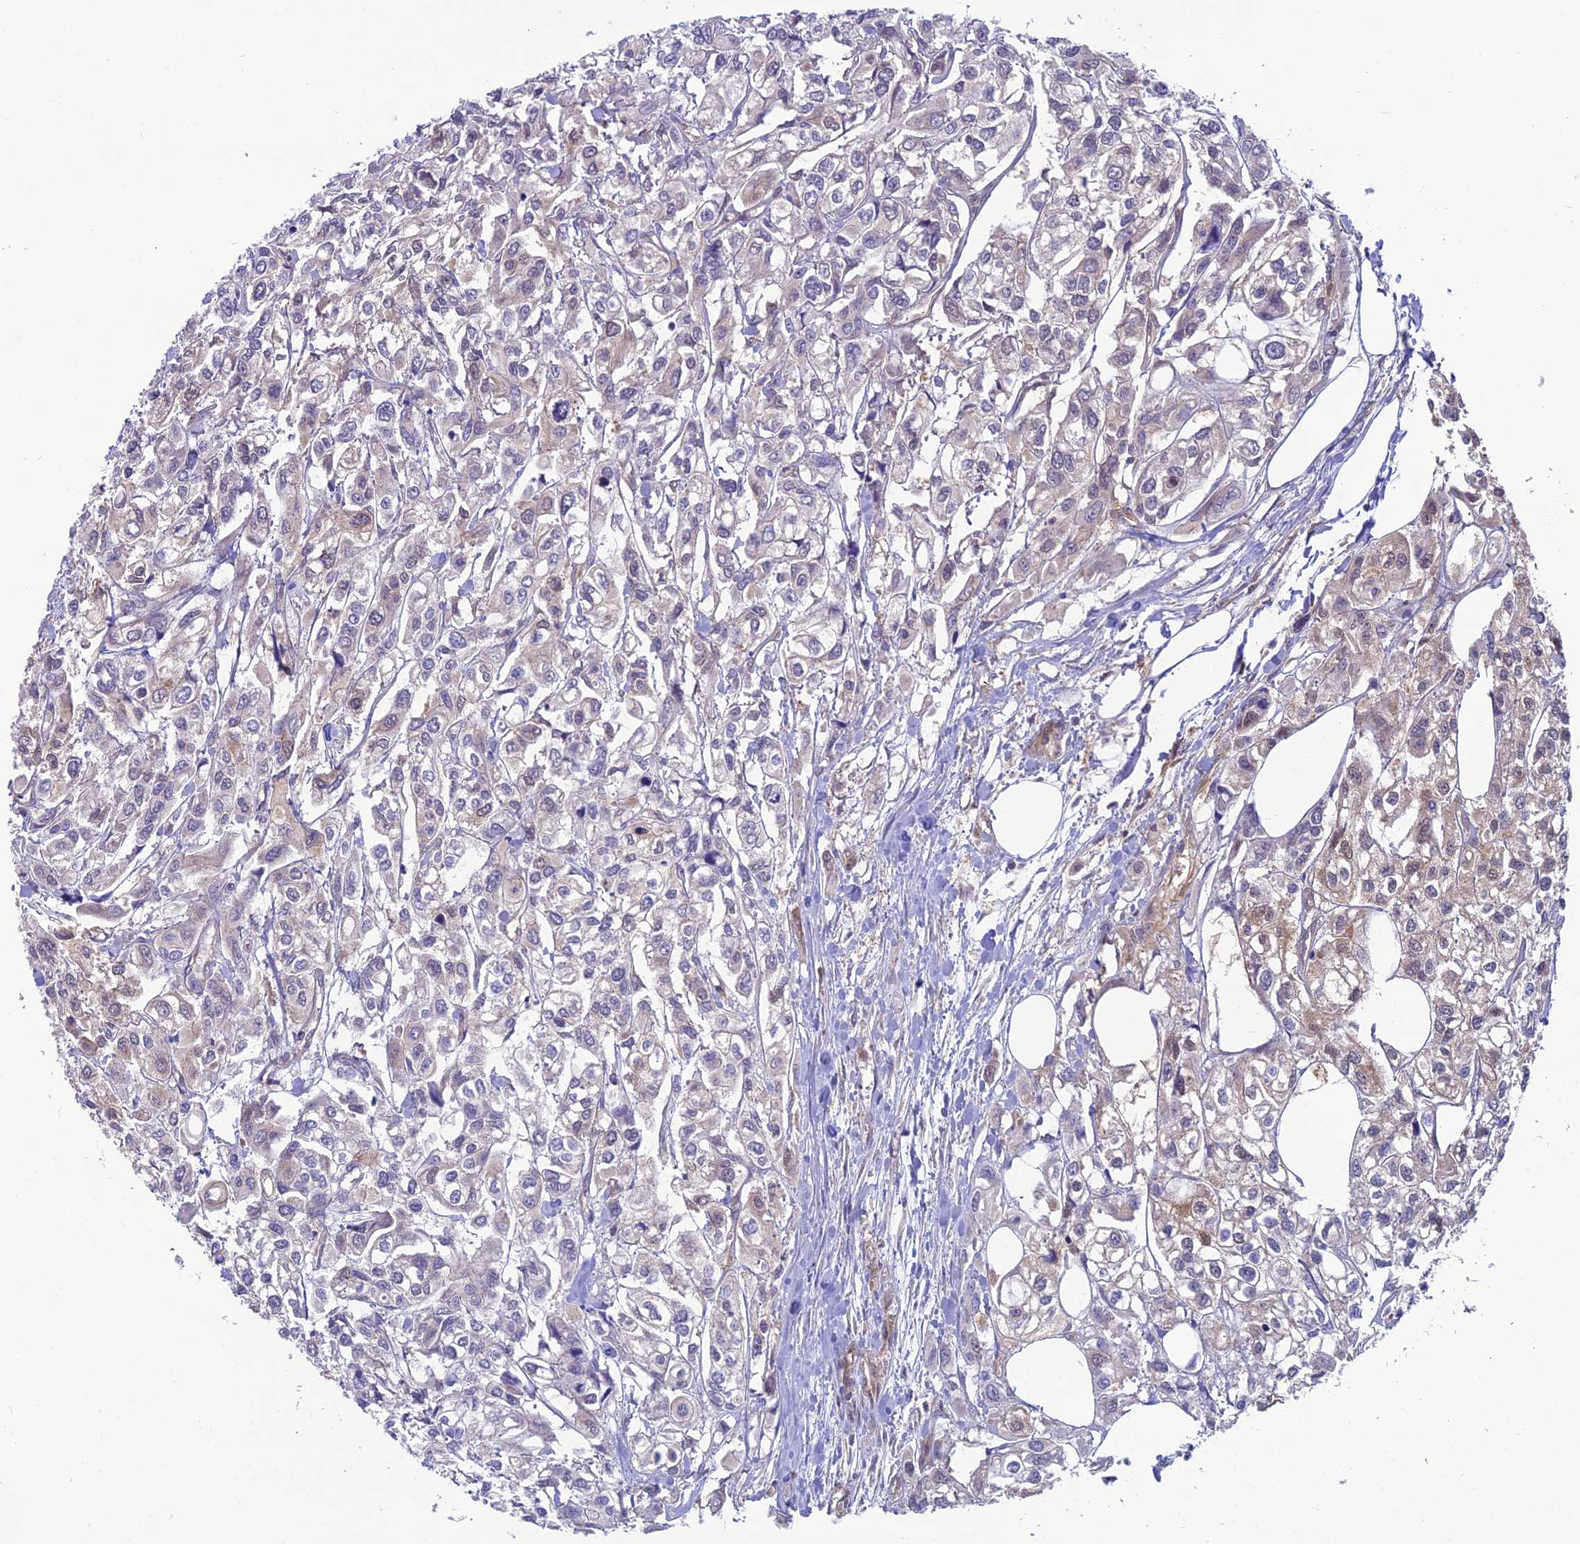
{"staining": {"intensity": "weak", "quantity": "<25%", "location": "cytoplasmic/membranous,nuclear"}, "tissue": "urothelial cancer", "cell_type": "Tumor cells", "image_type": "cancer", "snomed": [{"axis": "morphology", "description": "Urothelial carcinoma, High grade"}, {"axis": "topography", "description": "Urinary bladder"}], "caption": "This is an IHC histopathology image of human urothelial cancer. There is no expression in tumor cells.", "gene": "MVD", "patient": {"sex": "male", "age": 67}}